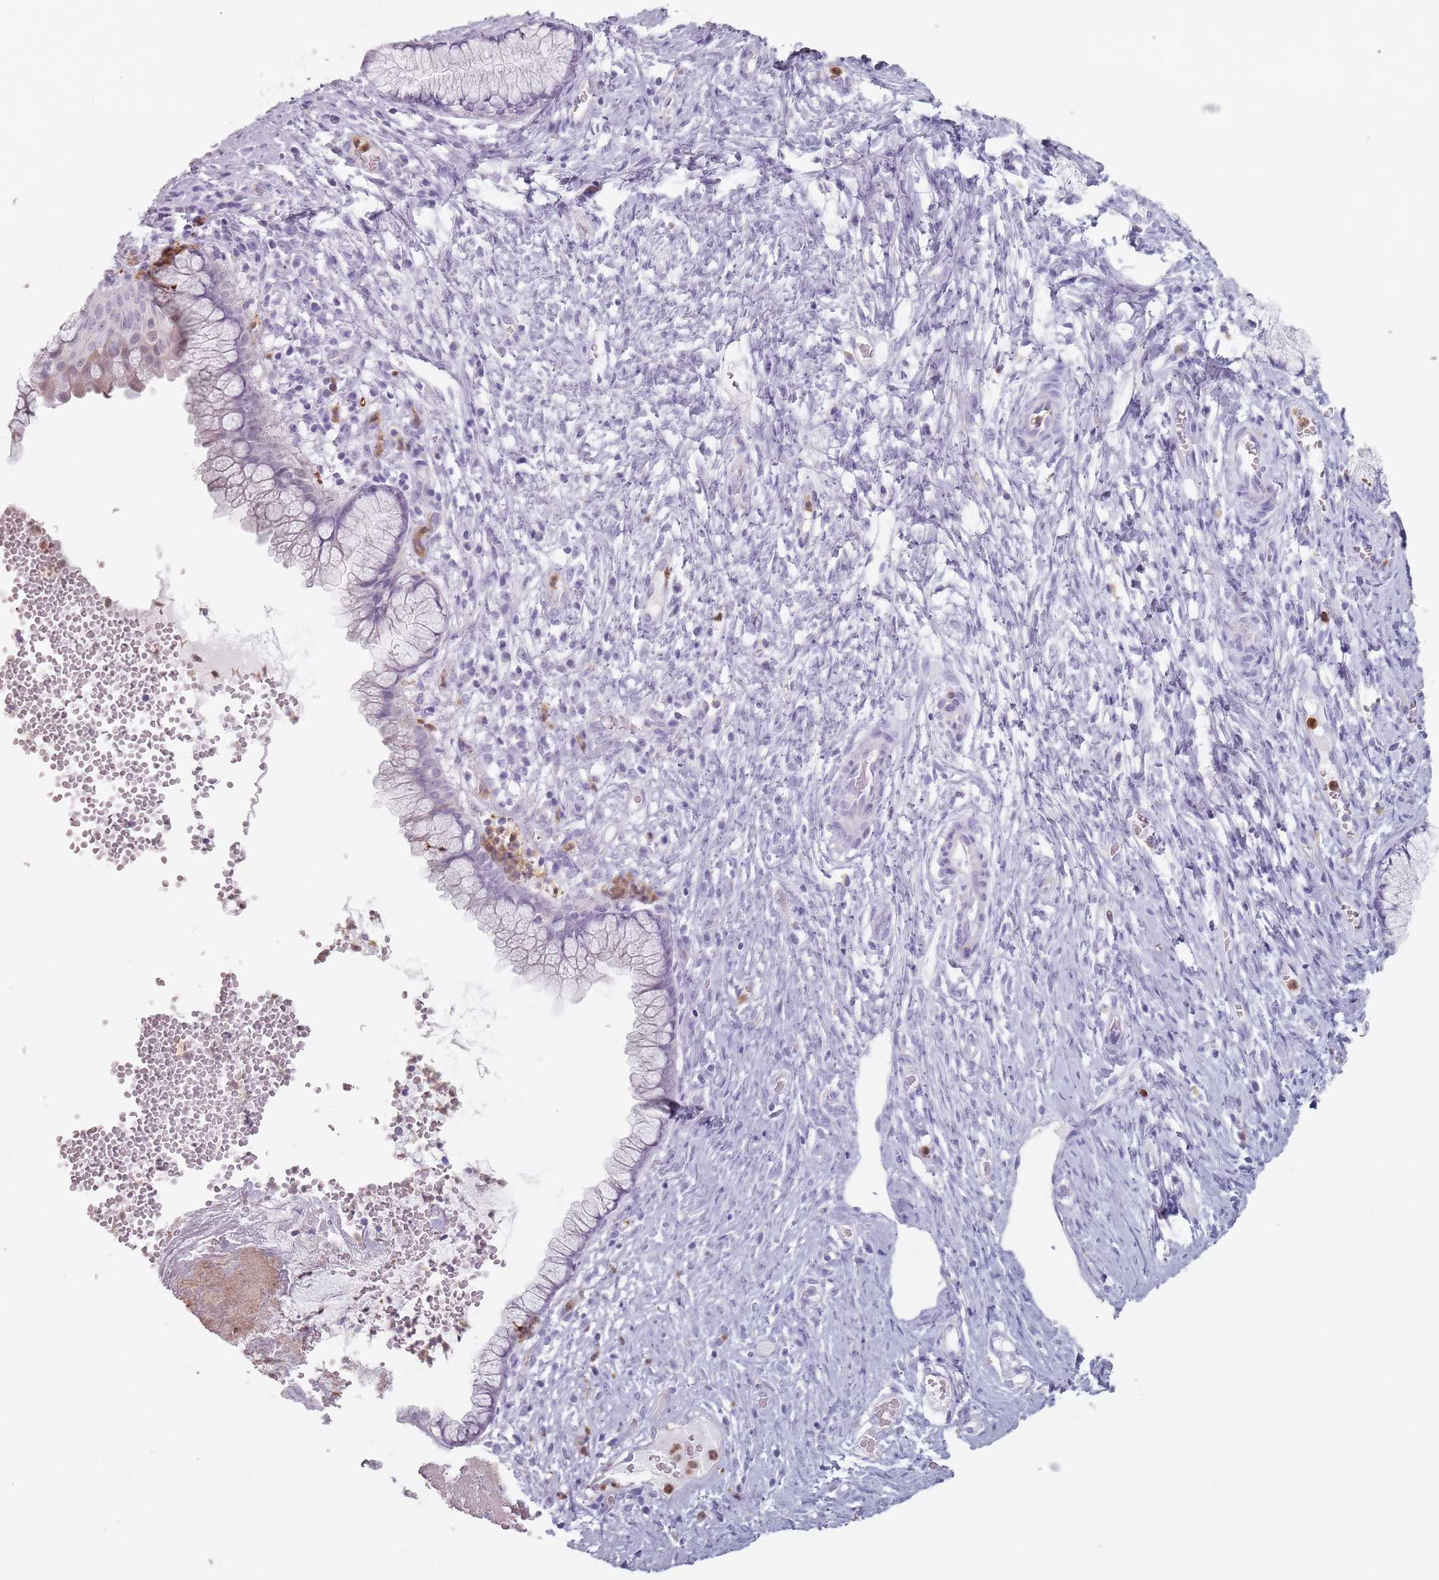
{"staining": {"intensity": "negative", "quantity": "none", "location": "none"}, "tissue": "cervix", "cell_type": "Glandular cells", "image_type": "normal", "snomed": [{"axis": "morphology", "description": "Normal tissue, NOS"}, {"axis": "topography", "description": "Cervix"}], "caption": "Immunohistochemical staining of benign cervix displays no significant positivity in glandular cells.", "gene": "ZNF584", "patient": {"sex": "female", "age": 42}}